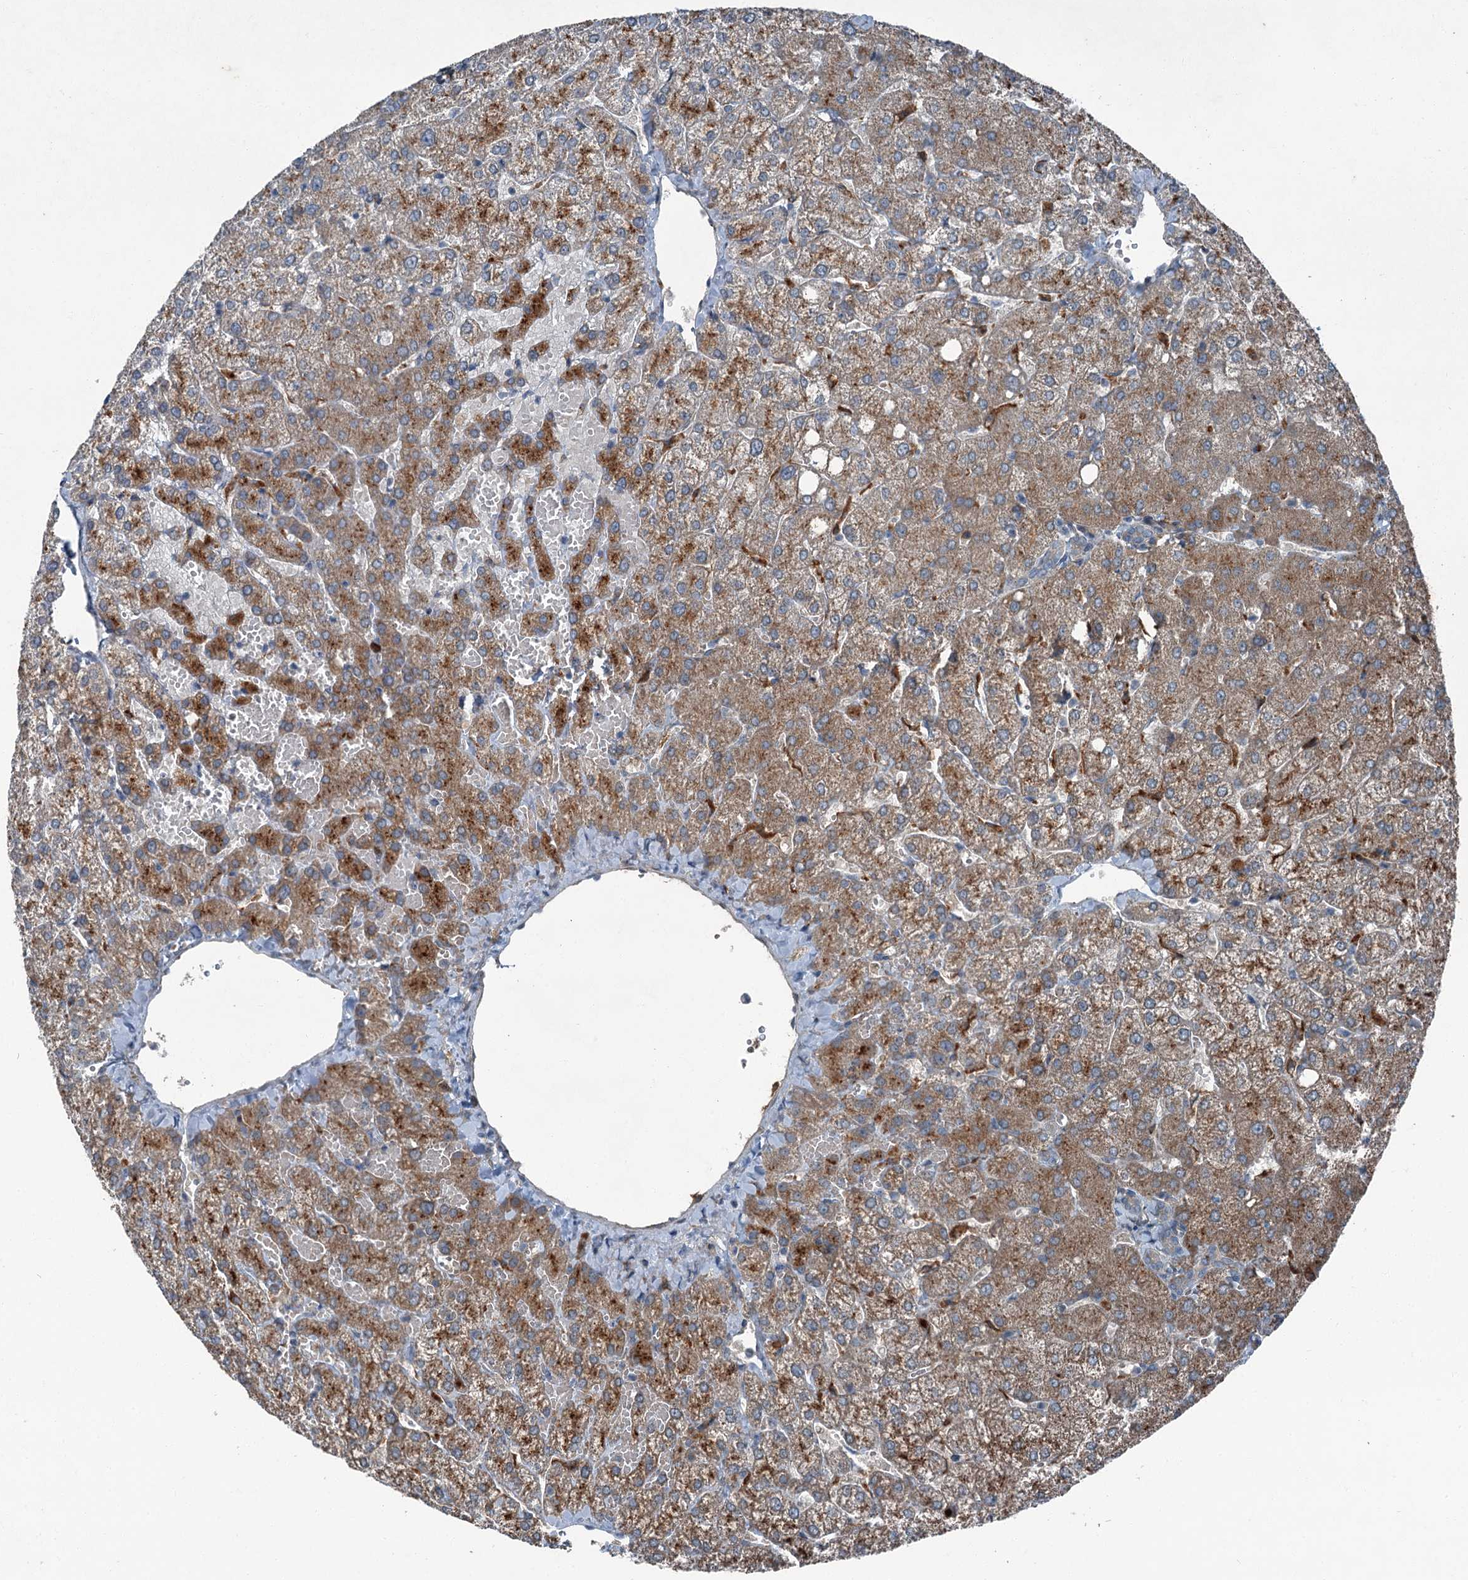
{"staining": {"intensity": "weak", "quantity": "<25%", "location": "cytoplasmic/membranous"}, "tissue": "liver", "cell_type": "Cholangiocytes", "image_type": "normal", "snomed": [{"axis": "morphology", "description": "Normal tissue, NOS"}, {"axis": "topography", "description": "Liver"}], "caption": "Immunohistochemistry (IHC) histopathology image of benign human liver stained for a protein (brown), which exhibits no expression in cholangiocytes. (Stains: DAB IHC with hematoxylin counter stain, Microscopy: brightfield microscopy at high magnification).", "gene": "AXL", "patient": {"sex": "female", "age": 54}}